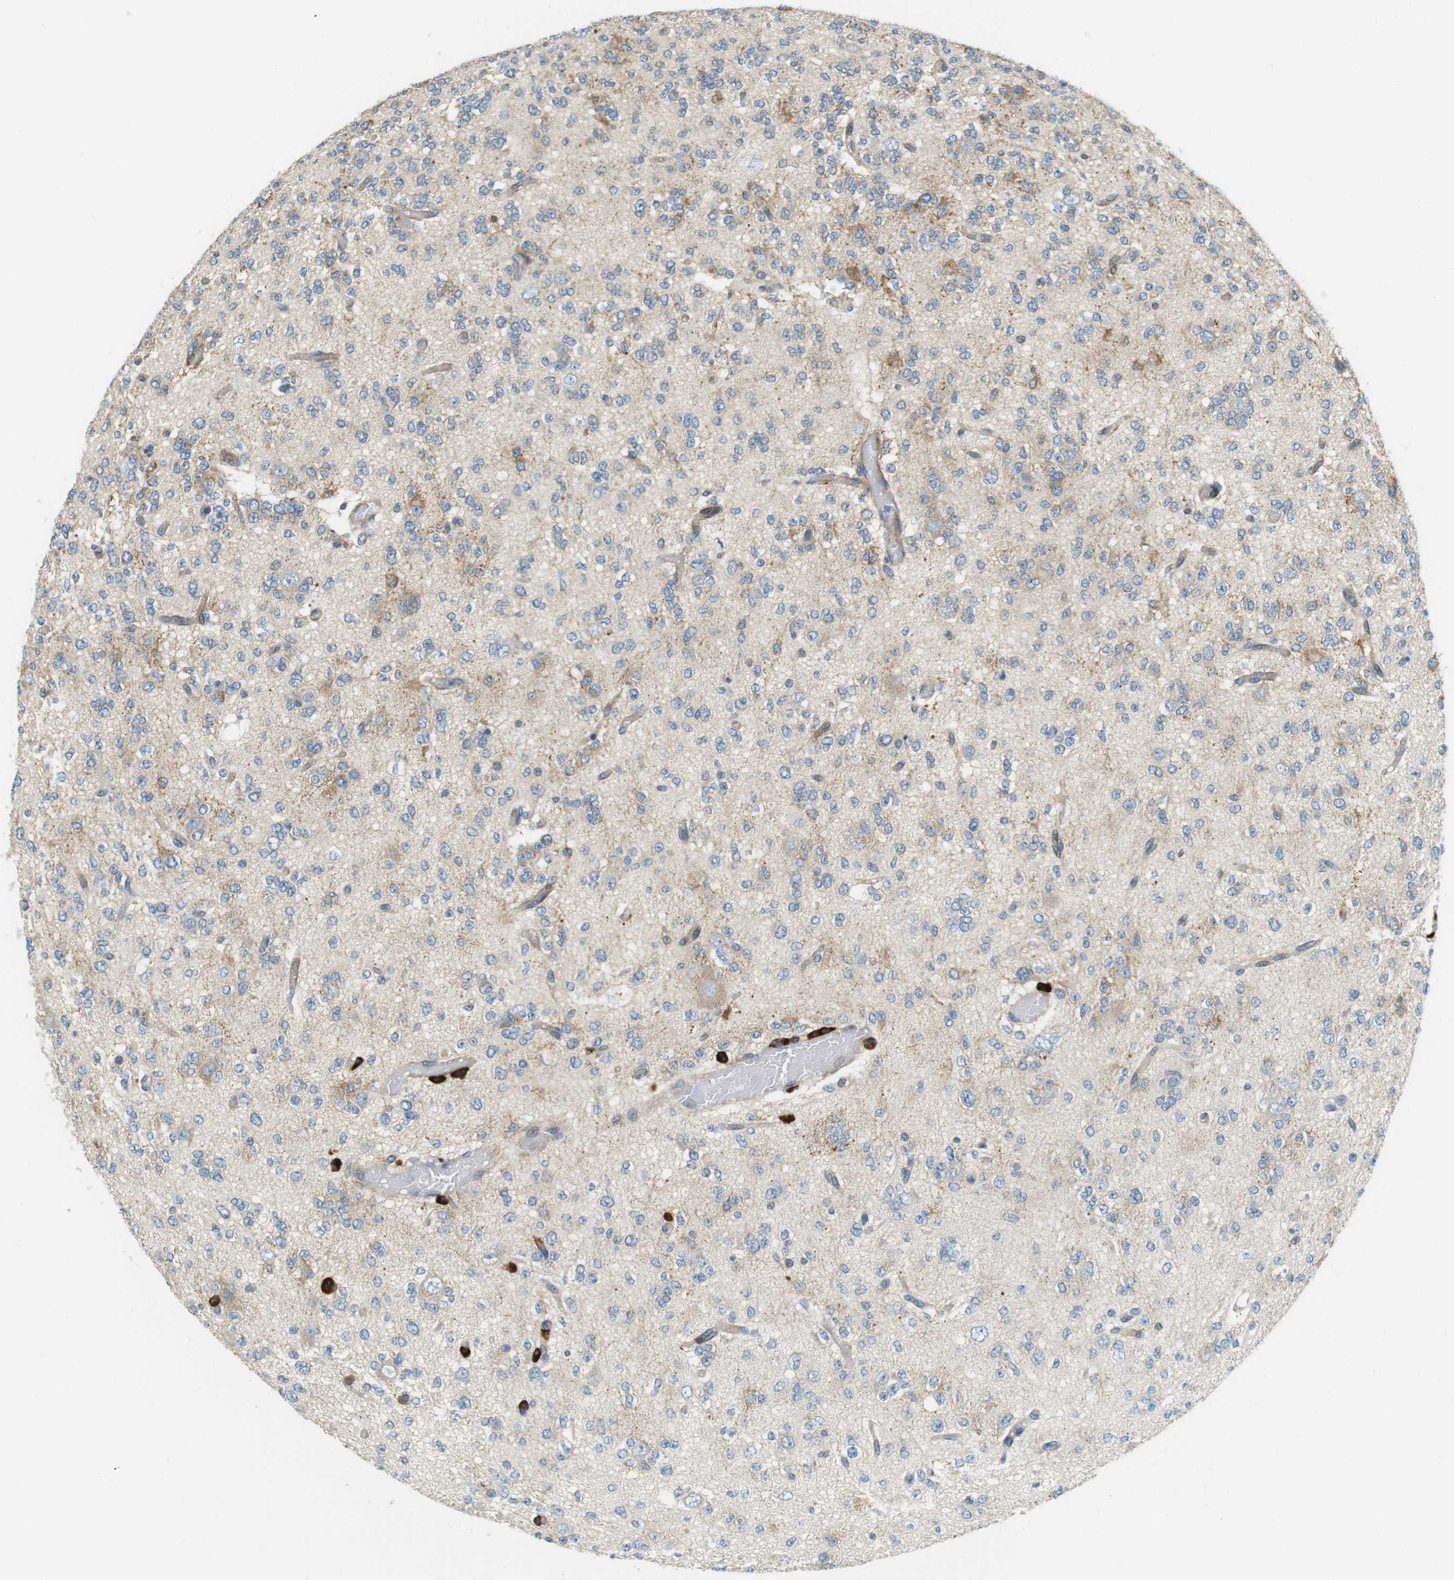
{"staining": {"intensity": "moderate", "quantity": "<25%", "location": "cytoplasmic/membranous"}, "tissue": "glioma", "cell_type": "Tumor cells", "image_type": "cancer", "snomed": [{"axis": "morphology", "description": "Glioma, malignant, Low grade"}, {"axis": "topography", "description": "Brain"}], "caption": "DAB (3,3'-diaminobenzidine) immunohistochemical staining of human malignant glioma (low-grade) reveals moderate cytoplasmic/membranous protein expression in approximately <25% of tumor cells. The staining was performed using DAB (3,3'-diaminobenzidine) to visualize the protein expression in brown, while the nuclei were stained in blue with hematoxylin (Magnification: 20x).", "gene": "TMEM200A", "patient": {"sex": "male", "age": 38}}